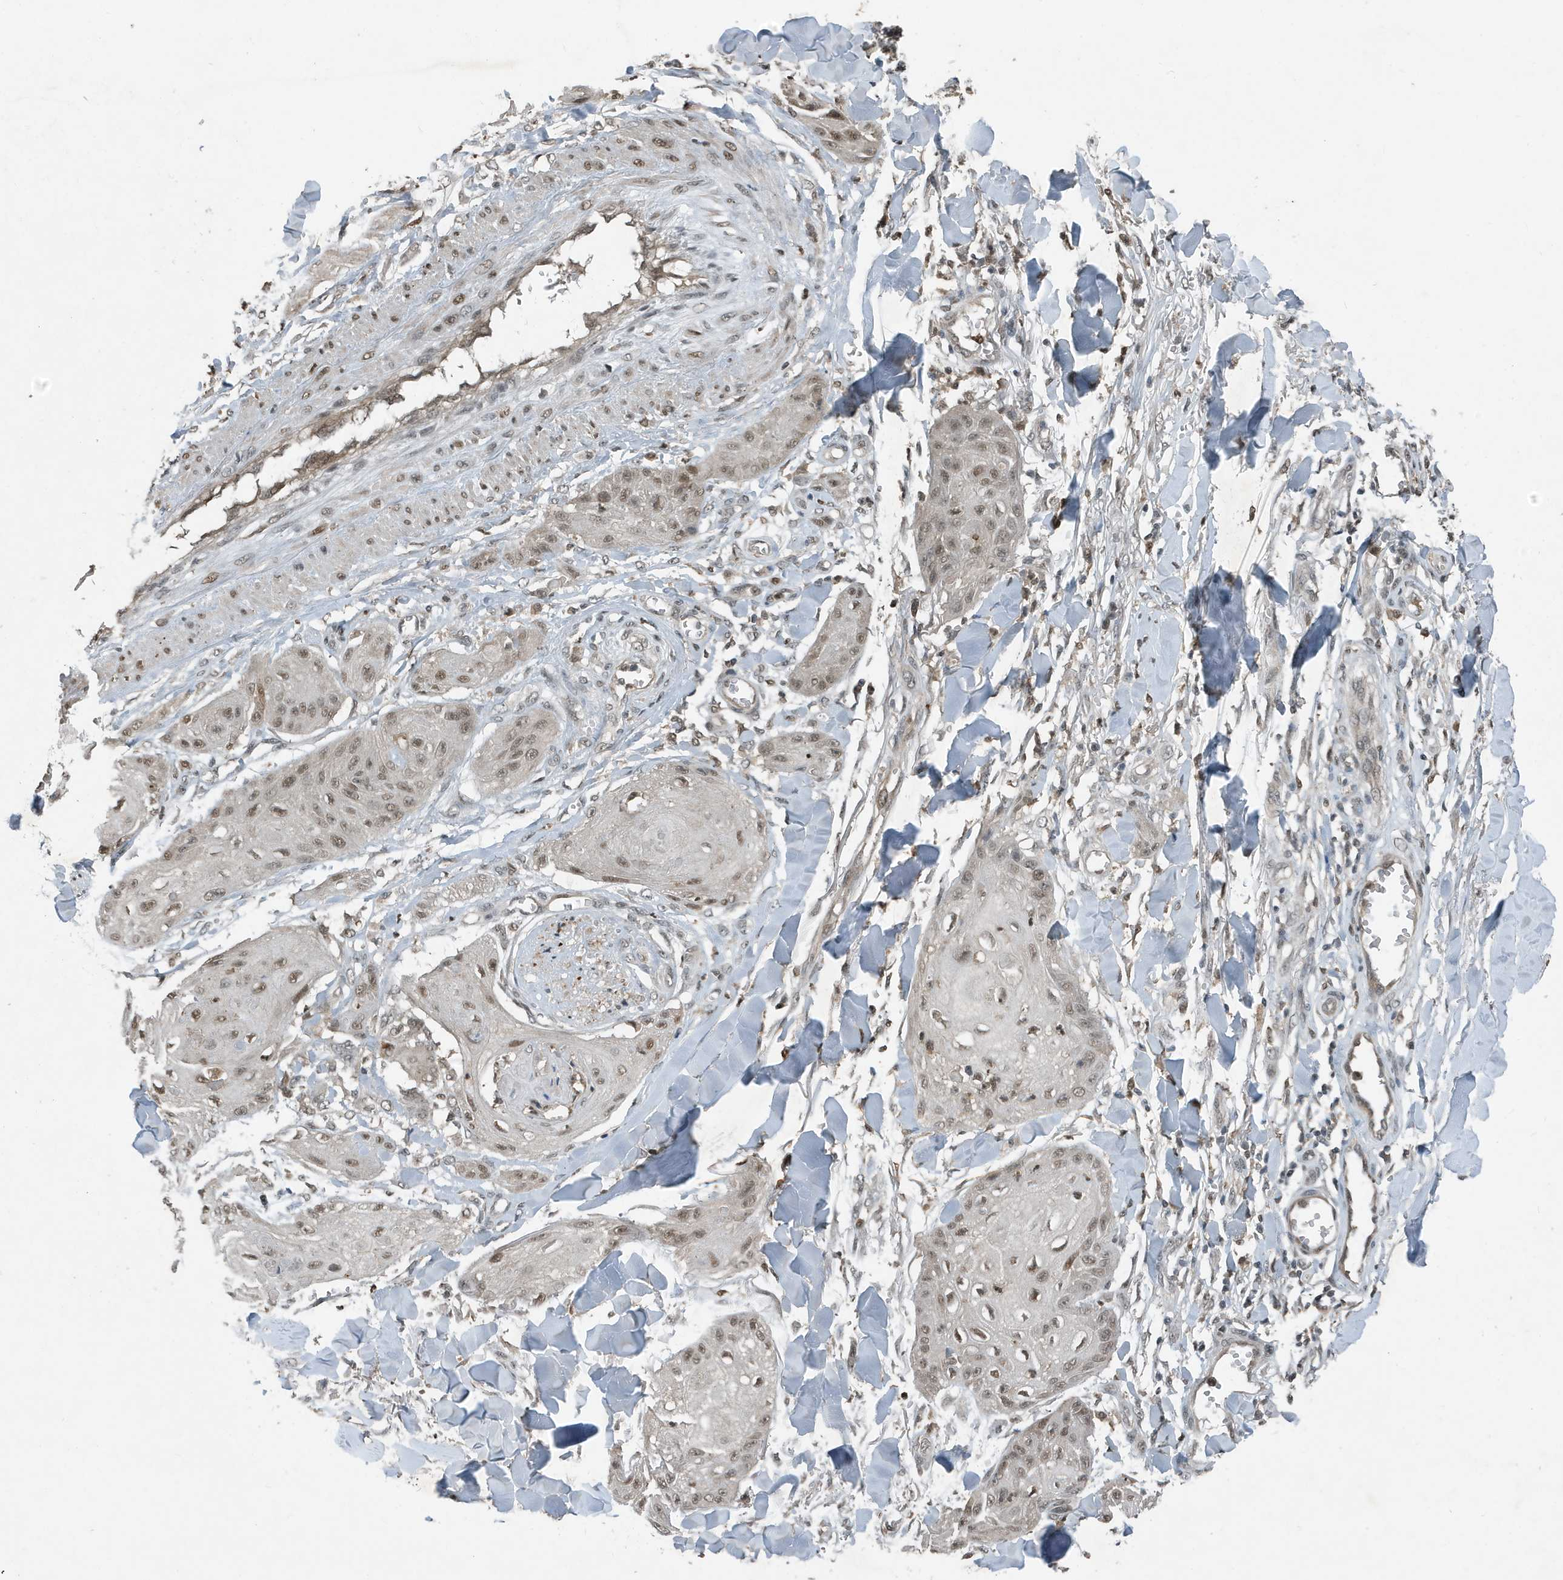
{"staining": {"intensity": "moderate", "quantity": ">75%", "location": "nuclear"}, "tissue": "skin cancer", "cell_type": "Tumor cells", "image_type": "cancer", "snomed": [{"axis": "morphology", "description": "Squamous cell carcinoma, NOS"}, {"axis": "topography", "description": "Skin"}], "caption": "Skin cancer stained with a brown dye shows moderate nuclear positive expression in approximately >75% of tumor cells.", "gene": "HSPA1A", "patient": {"sex": "male", "age": 74}}